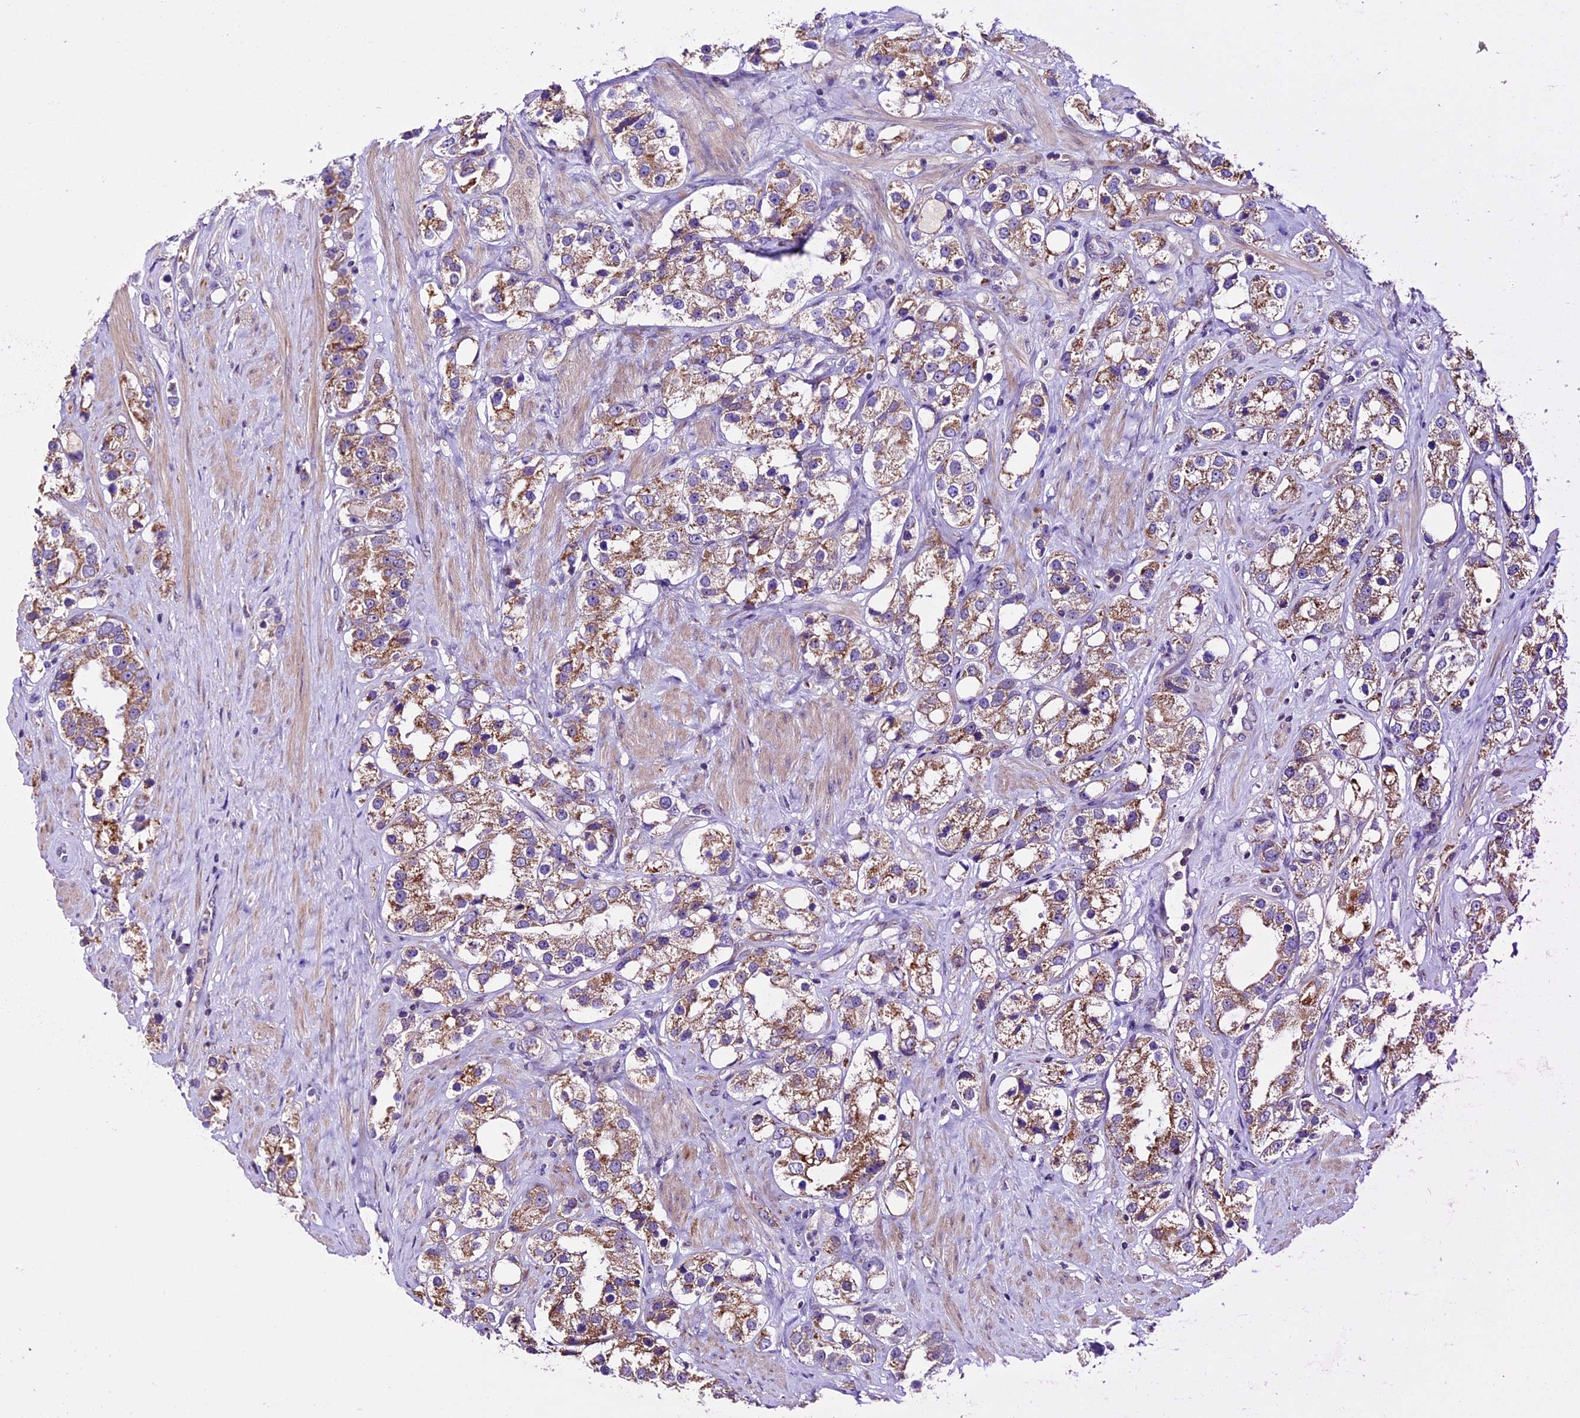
{"staining": {"intensity": "moderate", "quantity": ">75%", "location": "cytoplasmic/membranous"}, "tissue": "prostate cancer", "cell_type": "Tumor cells", "image_type": "cancer", "snomed": [{"axis": "morphology", "description": "Adenocarcinoma, NOS"}, {"axis": "topography", "description": "Prostate"}], "caption": "DAB (3,3'-diaminobenzidine) immunohistochemical staining of human prostate cancer (adenocarcinoma) exhibits moderate cytoplasmic/membranous protein staining in approximately >75% of tumor cells. The staining was performed using DAB (3,3'-diaminobenzidine) to visualize the protein expression in brown, while the nuclei were stained in blue with hematoxylin (Magnification: 20x).", "gene": "DDX28", "patient": {"sex": "male", "age": 79}}